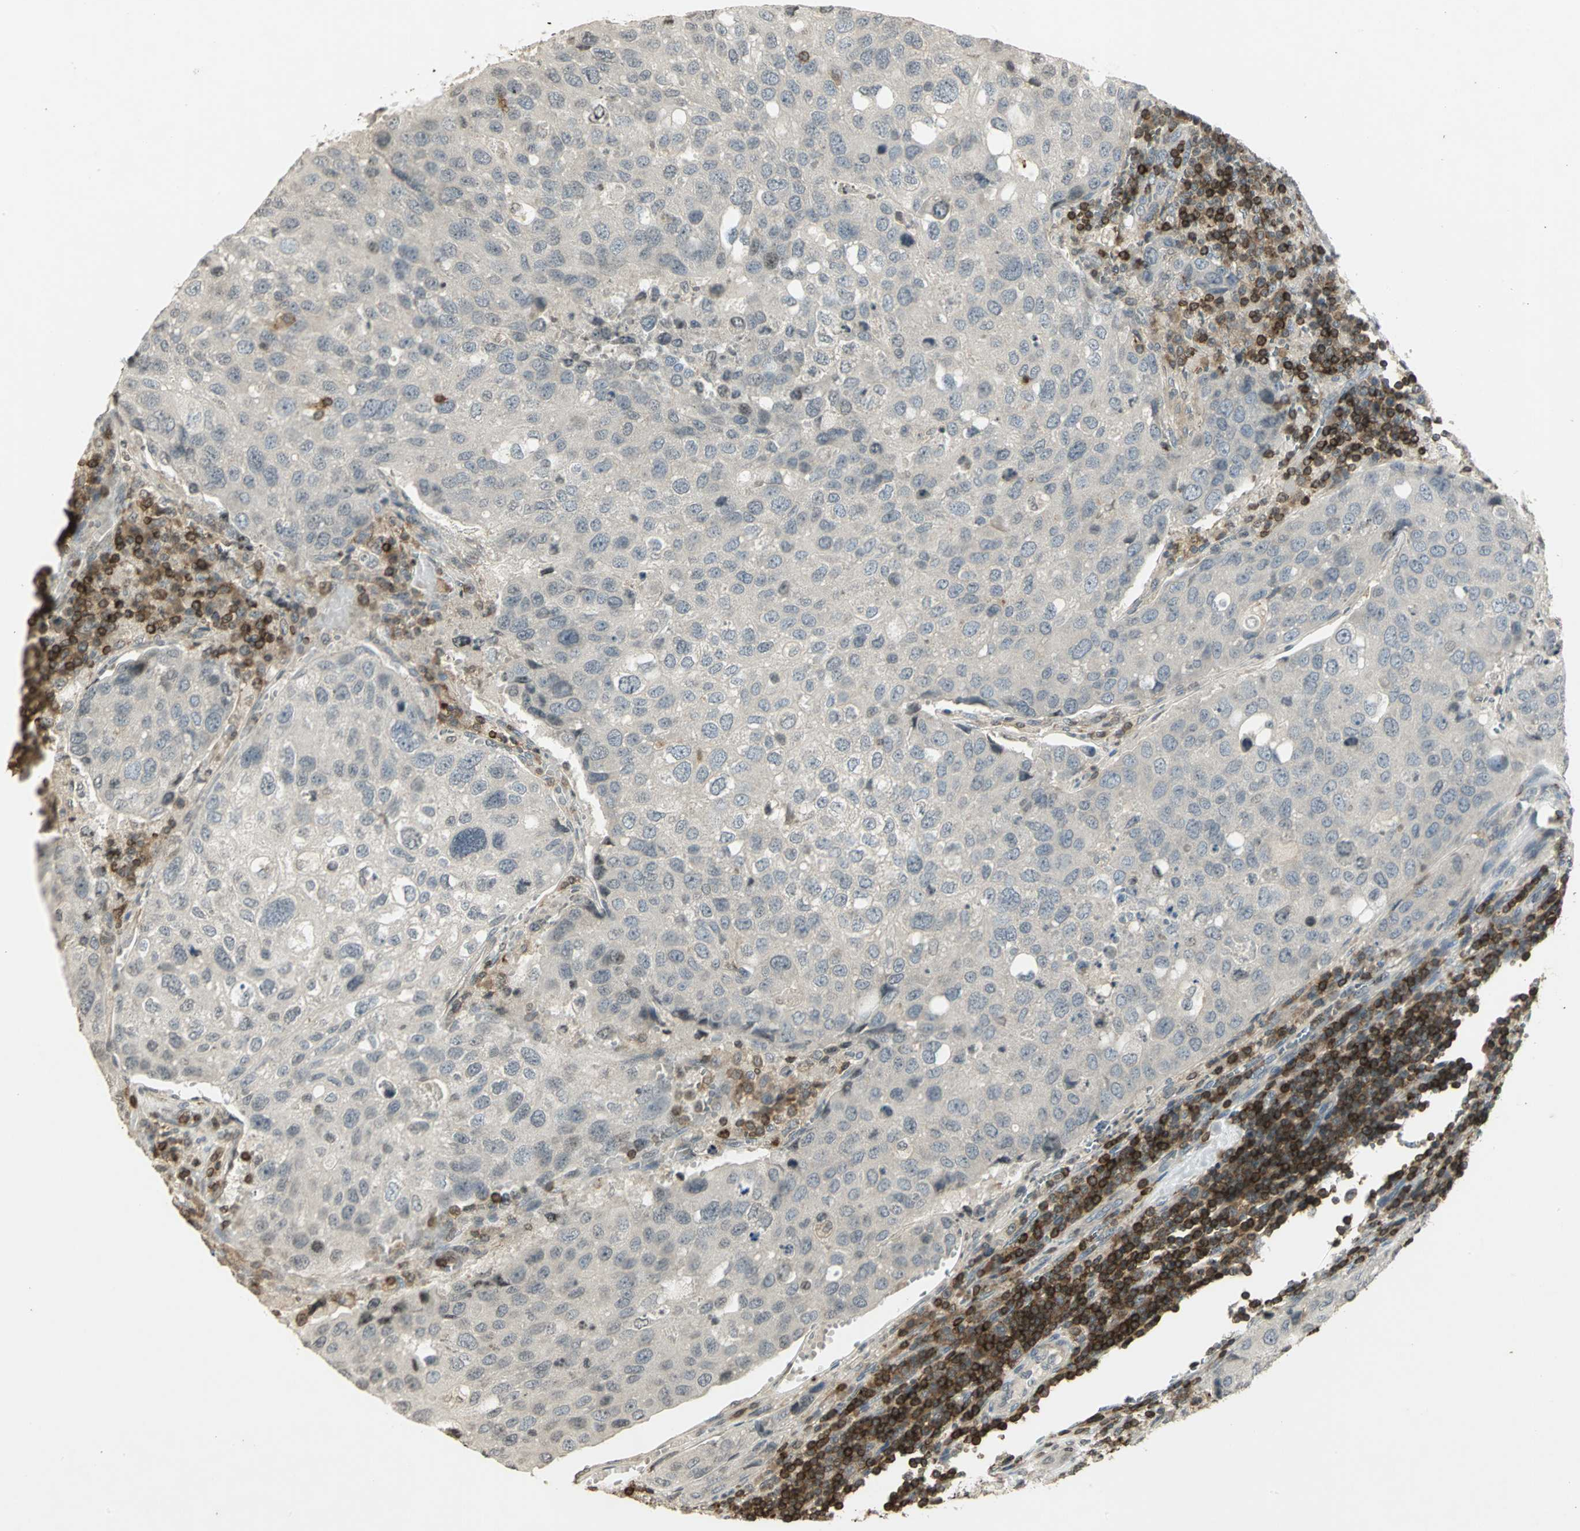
{"staining": {"intensity": "negative", "quantity": "none", "location": "none"}, "tissue": "urothelial cancer", "cell_type": "Tumor cells", "image_type": "cancer", "snomed": [{"axis": "morphology", "description": "Urothelial carcinoma, High grade"}, {"axis": "topography", "description": "Lymph node"}, {"axis": "topography", "description": "Urinary bladder"}], "caption": "A high-resolution photomicrograph shows immunohistochemistry staining of urothelial cancer, which shows no significant positivity in tumor cells.", "gene": "IL16", "patient": {"sex": "male", "age": 51}}